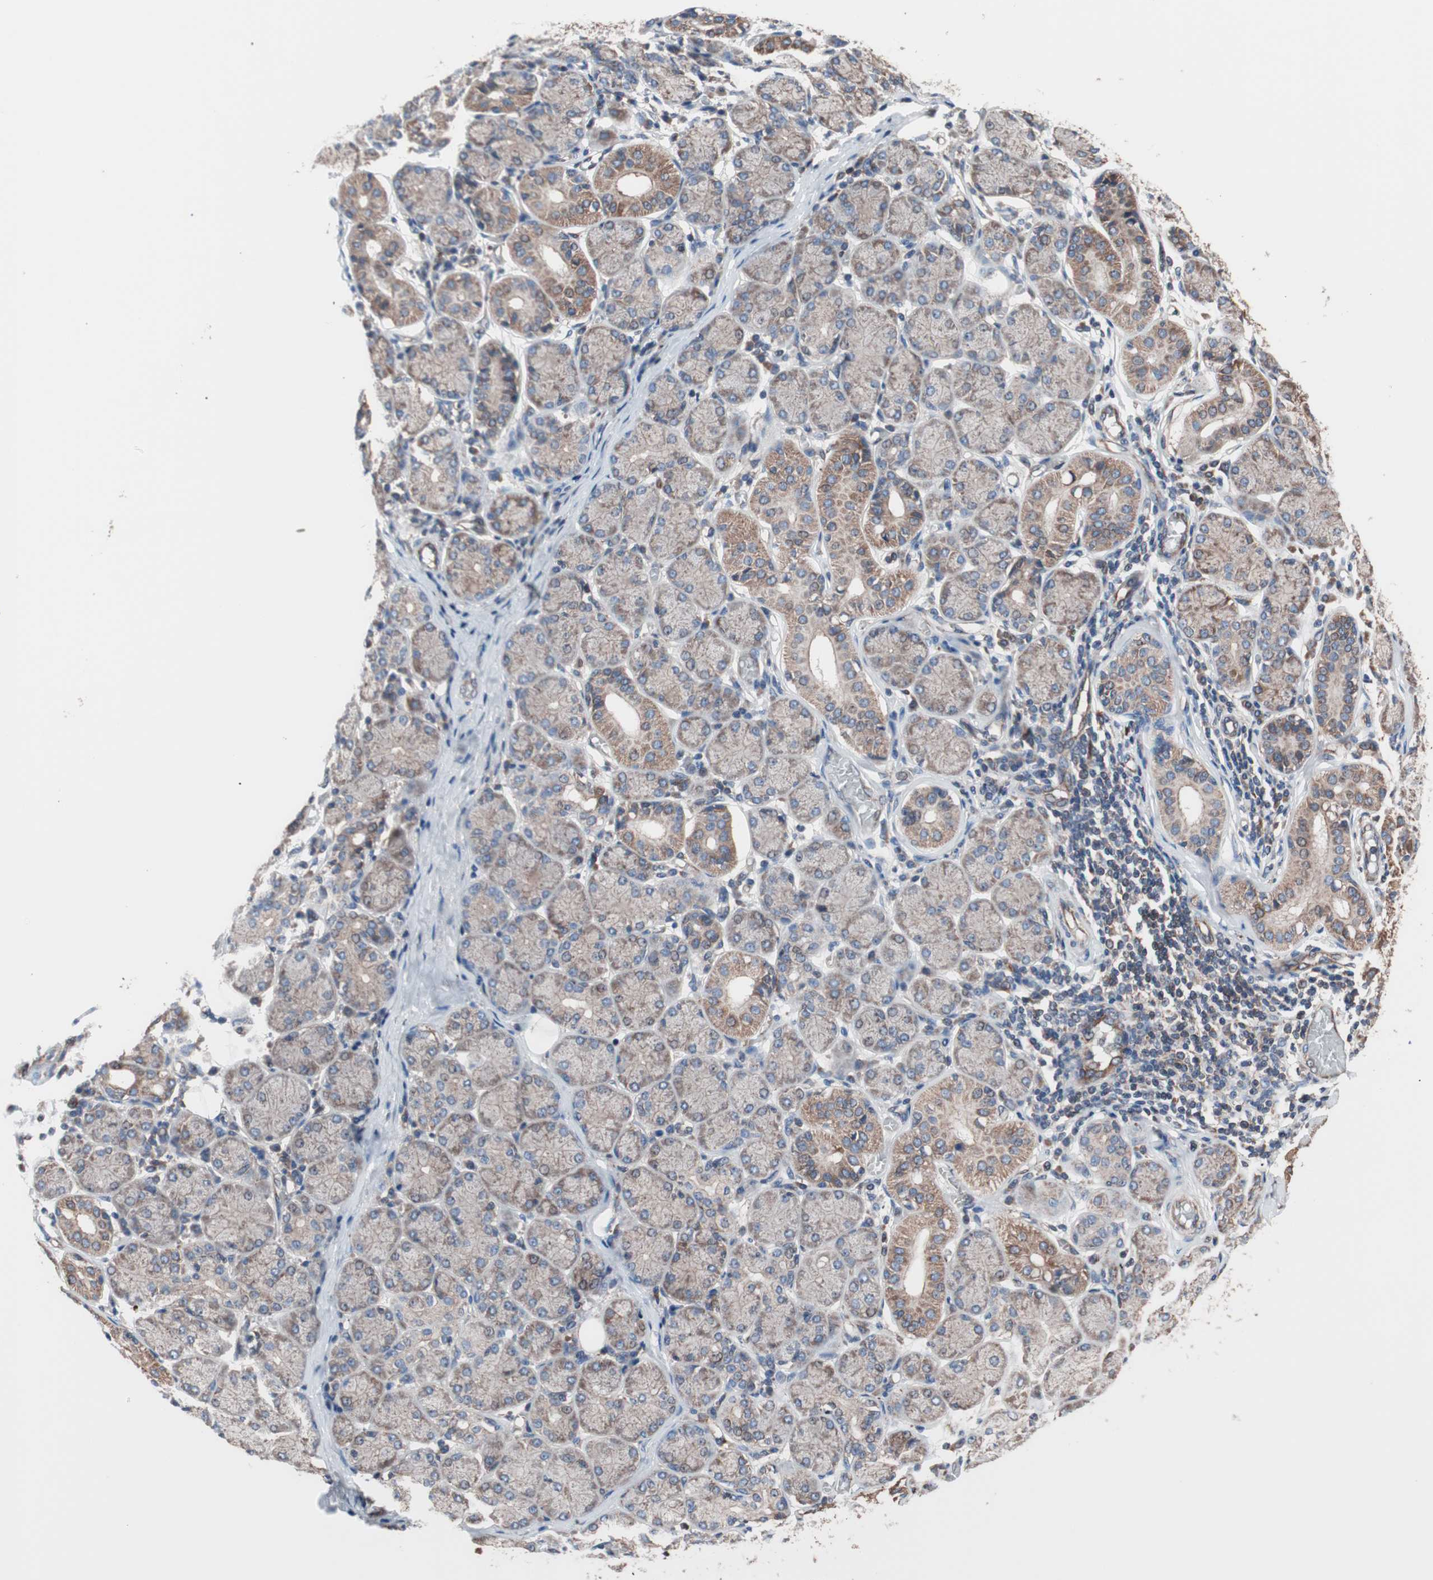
{"staining": {"intensity": "weak", "quantity": ">75%", "location": "cytoplasmic/membranous"}, "tissue": "salivary gland", "cell_type": "Glandular cells", "image_type": "normal", "snomed": [{"axis": "morphology", "description": "Normal tissue, NOS"}, {"axis": "topography", "description": "Salivary gland"}], "caption": "The photomicrograph demonstrates immunohistochemical staining of normal salivary gland. There is weak cytoplasmic/membranous positivity is seen in approximately >75% of glandular cells. (DAB = brown stain, brightfield microscopy at high magnification).", "gene": "CTTNBP2NL", "patient": {"sex": "female", "age": 24}}